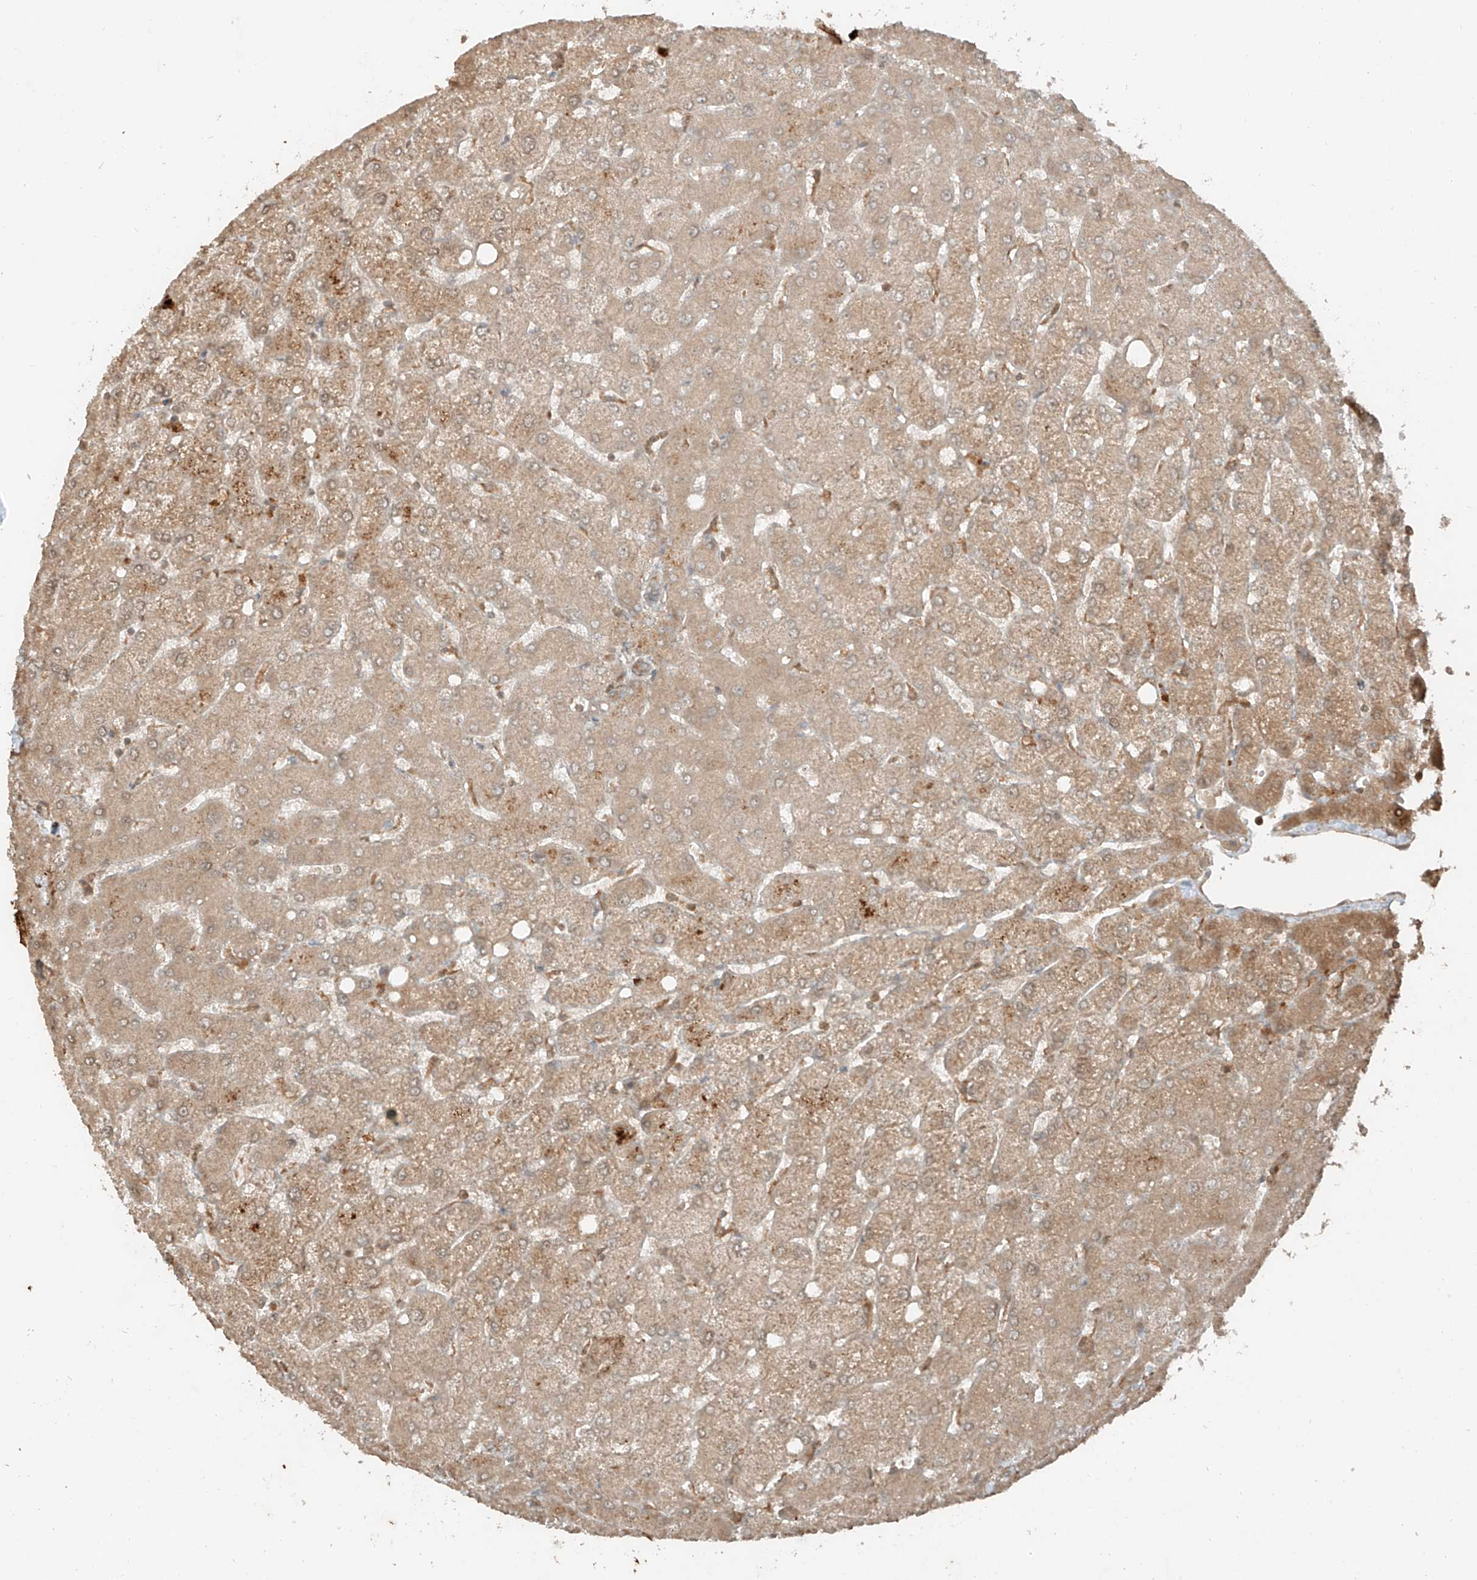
{"staining": {"intensity": "weak", "quantity": ">75%", "location": "cytoplasmic/membranous"}, "tissue": "liver", "cell_type": "Cholangiocytes", "image_type": "normal", "snomed": [{"axis": "morphology", "description": "Normal tissue, NOS"}, {"axis": "topography", "description": "Liver"}], "caption": "IHC of normal liver displays low levels of weak cytoplasmic/membranous expression in about >75% of cholangiocytes.", "gene": "ANKZF1", "patient": {"sex": "female", "age": 54}}